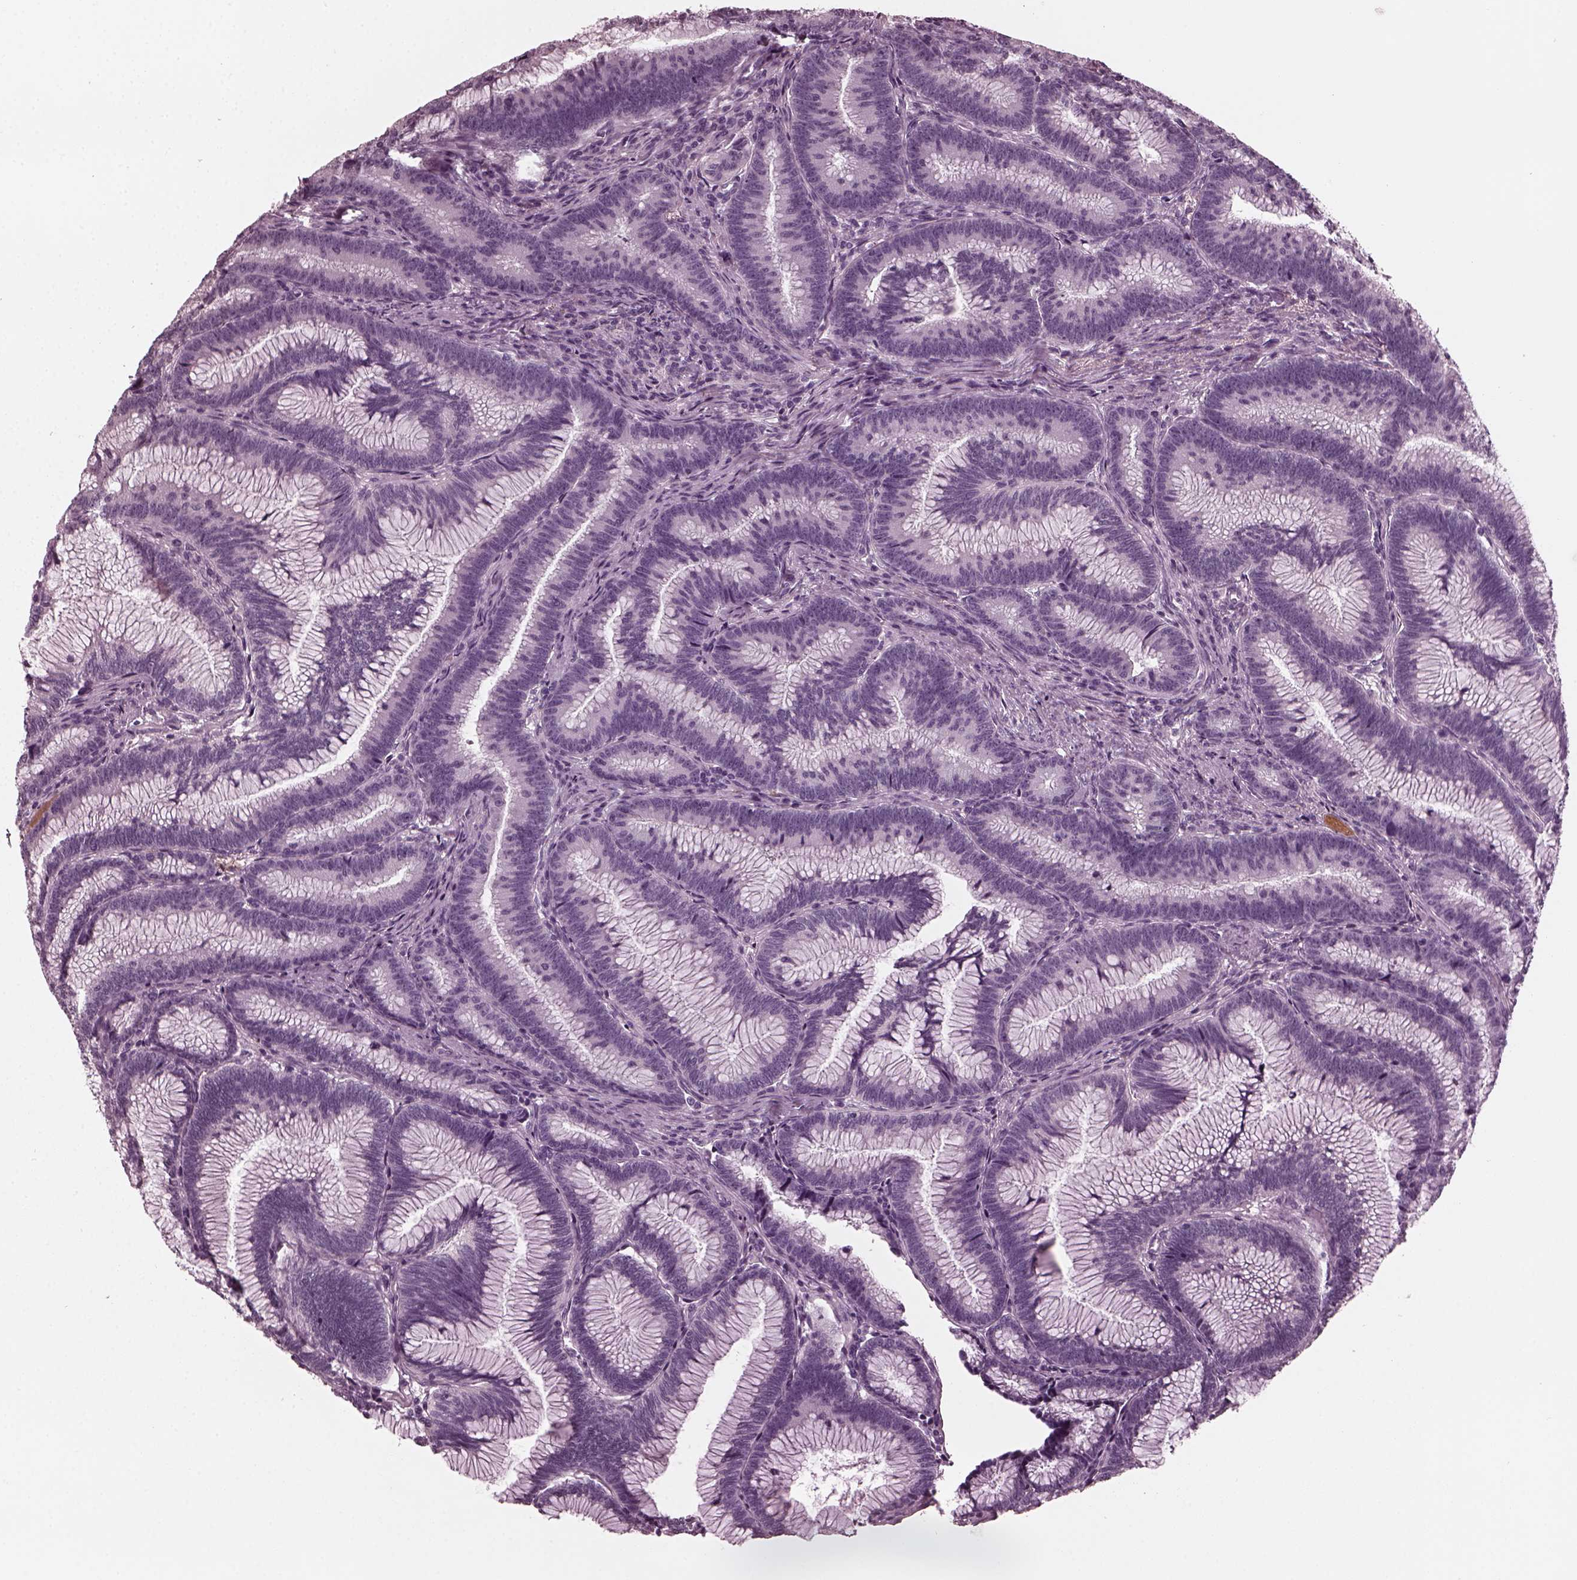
{"staining": {"intensity": "negative", "quantity": "none", "location": "none"}, "tissue": "colorectal cancer", "cell_type": "Tumor cells", "image_type": "cancer", "snomed": [{"axis": "morphology", "description": "Adenocarcinoma, NOS"}, {"axis": "topography", "description": "Colon"}], "caption": "Colorectal cancer (adenocarcinoma) stained for a protein using IHC displays no staining tumor cells.", "gene": "GRM6", "patient": {"sex": "female", "age": 78}}